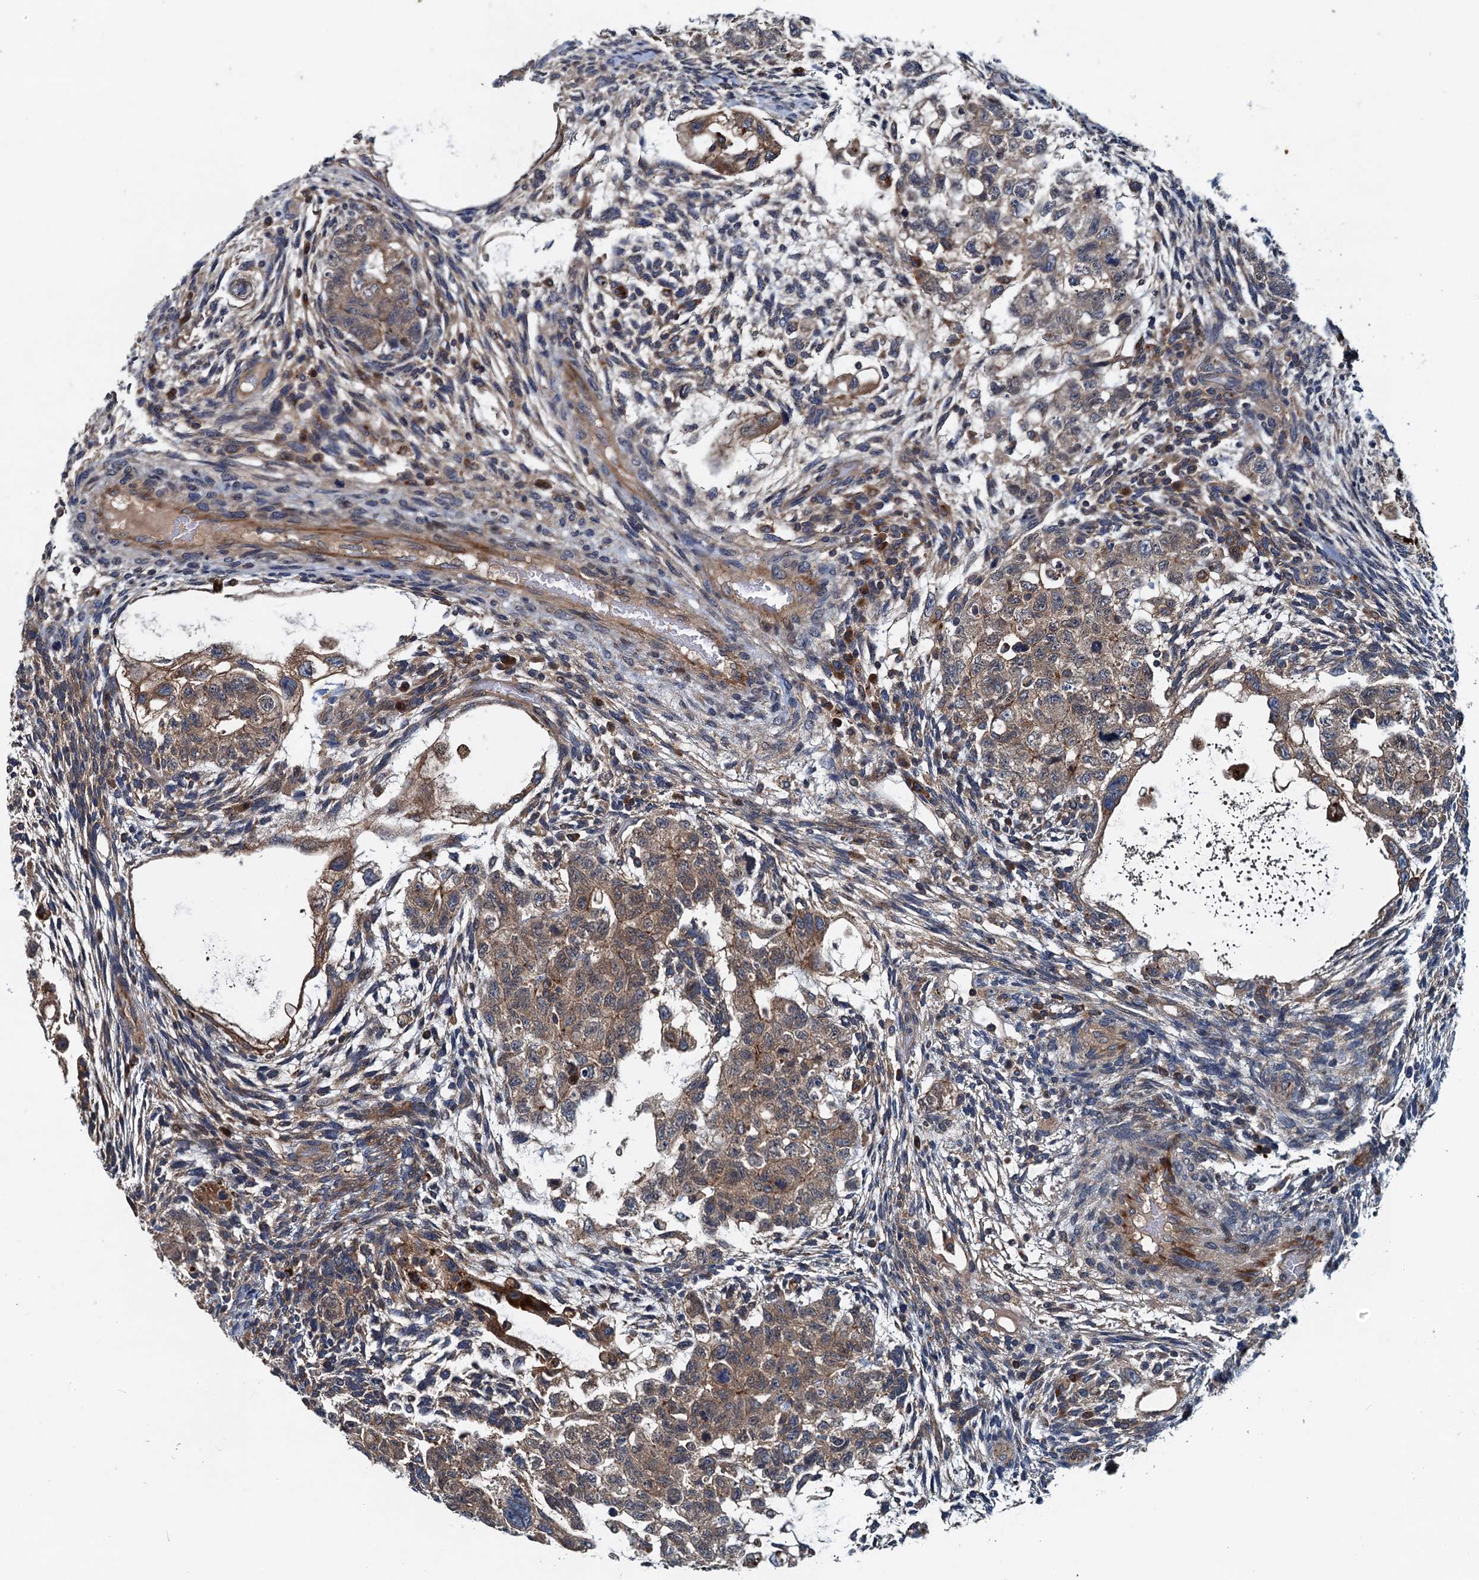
{"staining": {"intensity": "moderate", "quantity": ">75%", "location": "cytoplasmic/membranous"}, "tissue": "testis cancer", "cell_type": "Tumor cells", "image_type": "cancer", "snomed": [{"axis": "morphology", "description": "Carcinoma, Embryonal, NOS"}, {"axis": "topography", "description": "Testis"}], "caption": "DAB (3,3'-diaminobenzidine) immunohistochemical staining of human testis cancer (embryonal carcinoma) exhibits moderate cytoplasmic/membranous protein staining in about >75% of tumor cells.", "gene": "EFL1", "patient": {"sex": "male", "age": 36}}